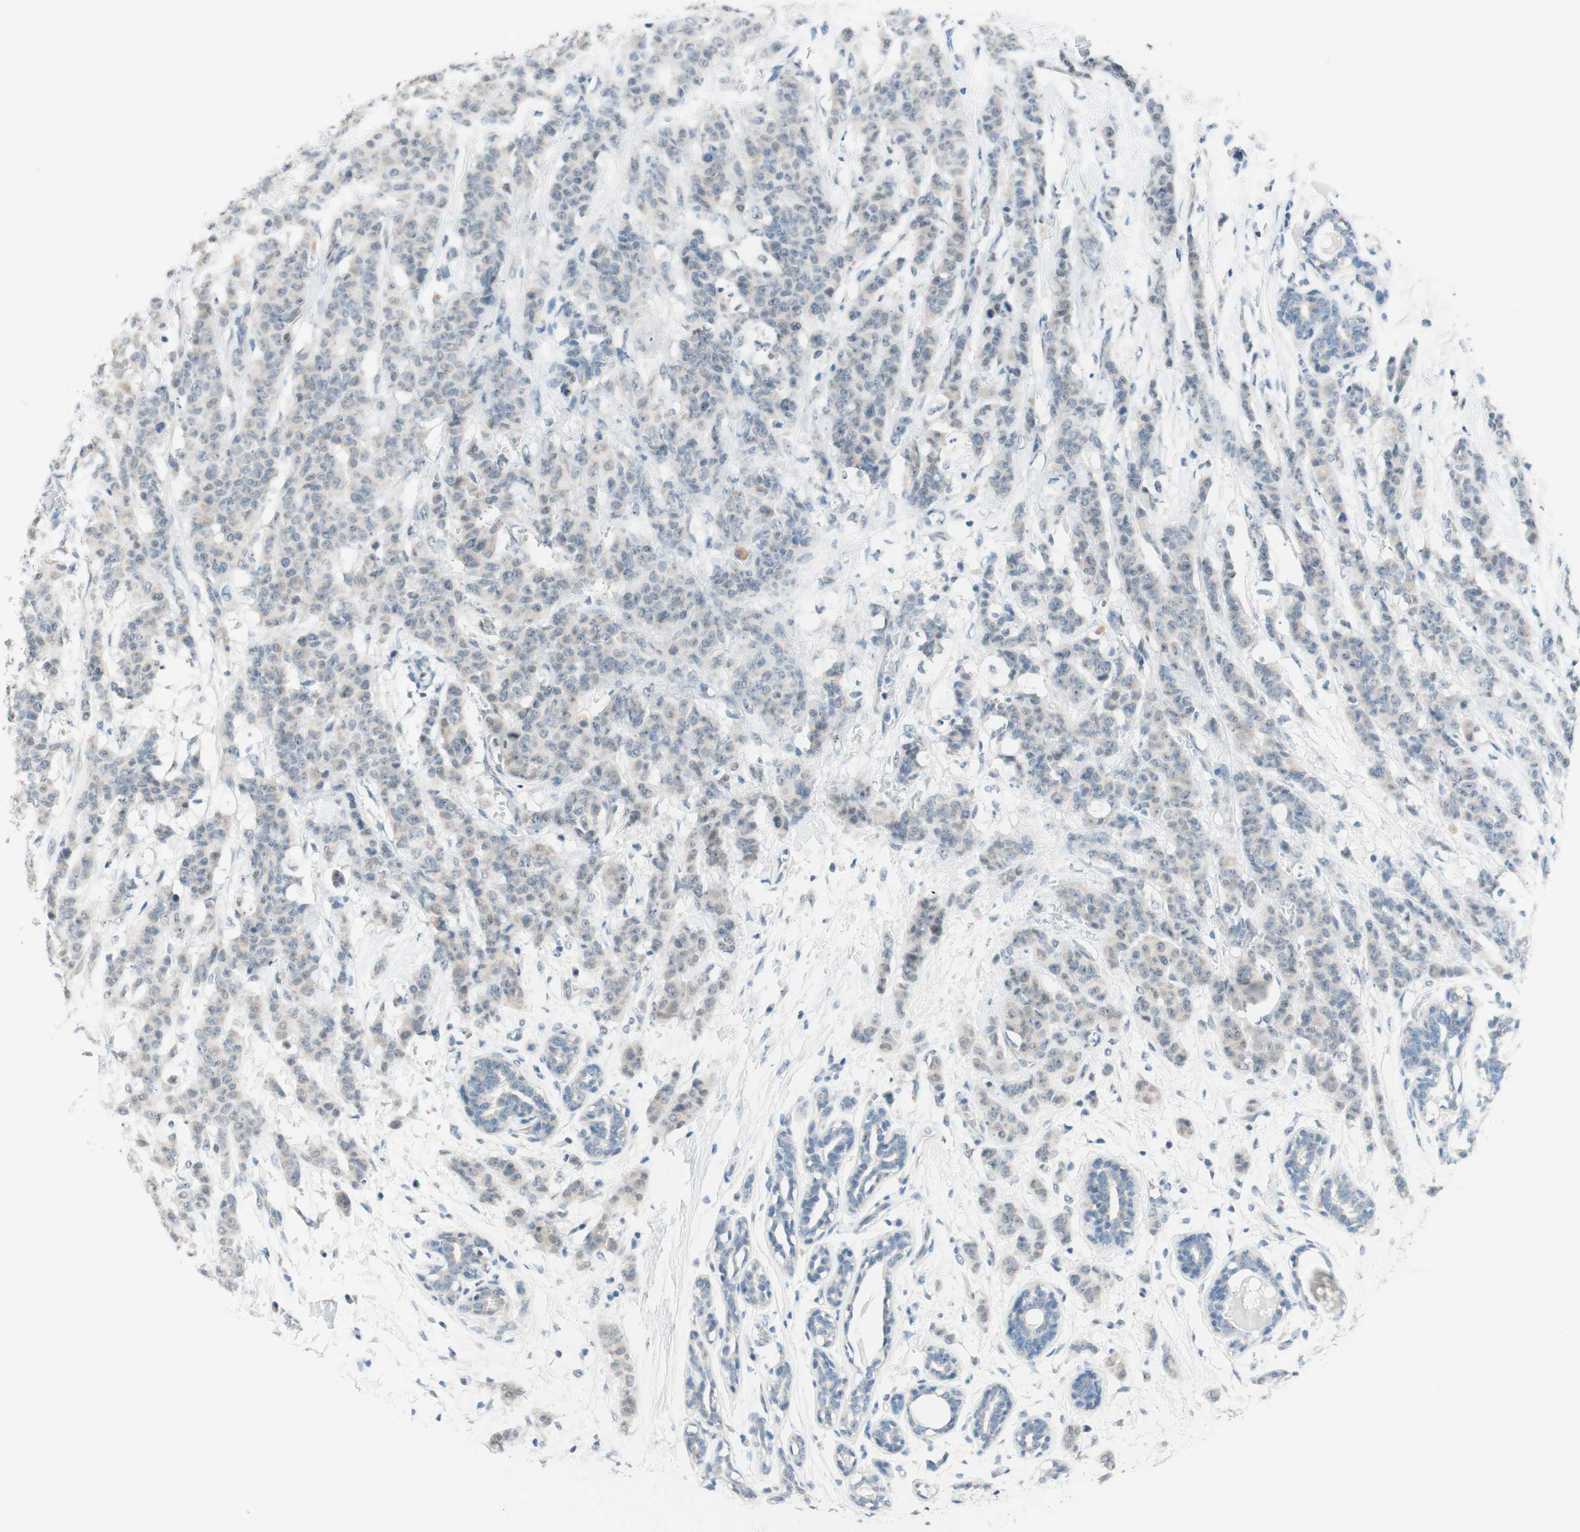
{"staining": {"intensity": "weak", "quantity": "<25%", "location": "cytoplasmic/membranous"}, "tissue": "breast cancer", "cell_type": "Tumor cells", "image_type": "cancer", "snomed": [{"axis": "morphology", "description": "Normal tissue, NOS"}, {"axis": "morphology", "description": "Duct carcinoma"}, {"axis": "topography", "description": "Breast"}], "caption": "This is a micrograph of immunohistochemistry (IHC) staining of intraductal carcinoma (breast), which shows no expression in tumor cells.", "gene": "JPH1", "patient": {"sex": "female", "age": 40}}